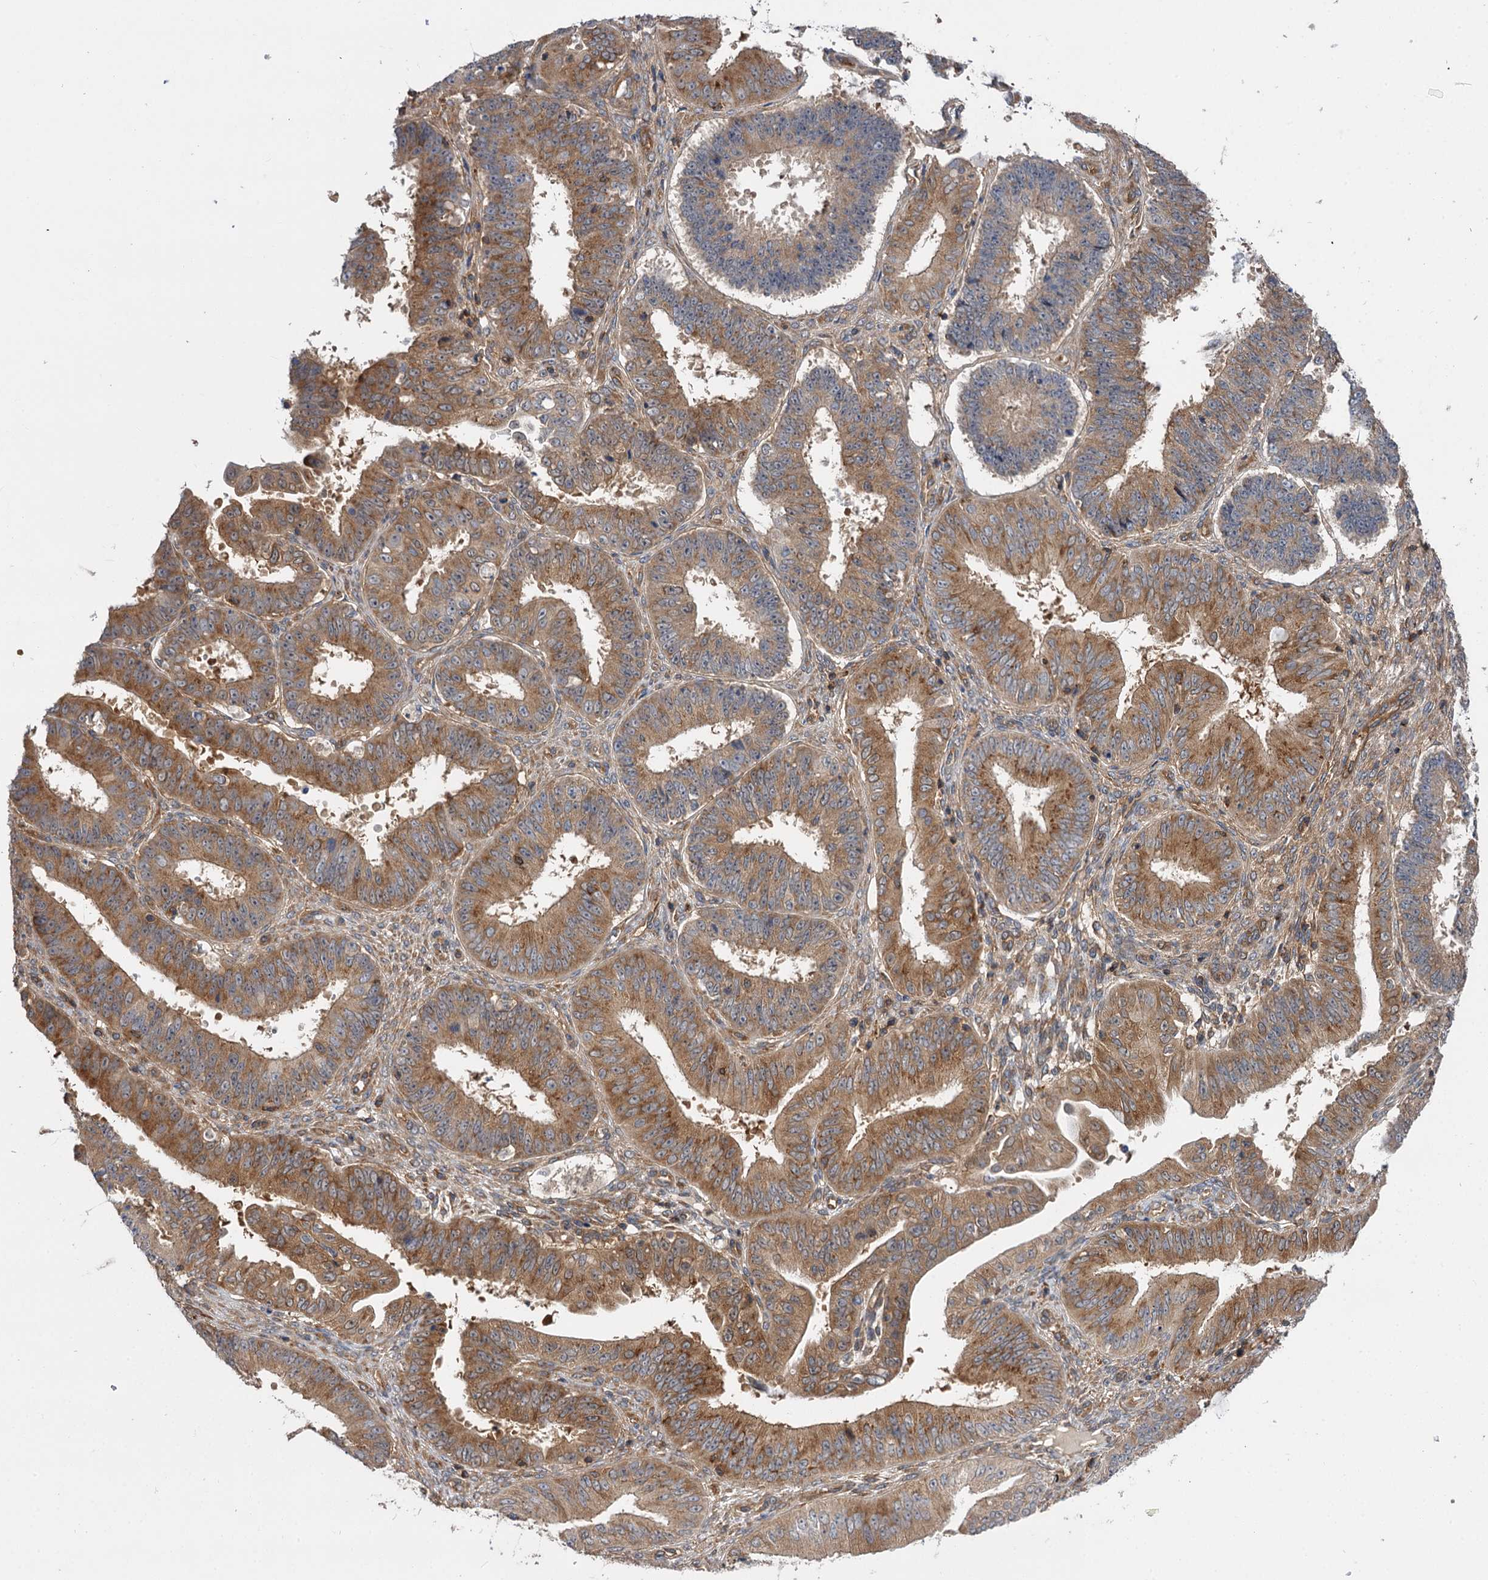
{"staining": {"intensity": "moderate", "quantity": ">75%", "location": "cytoplasmic/membranous"}, "tissue": "ovarian cancer", "cell_type": "Tumor cells", "image_type": "cancer", "snomed": [{"axis": "morphology", "description": "Carcinoma, endometroid"}, {"axis": "topography", "description": "Appendix"}, {"axis": "topography", "description": "Ovary"}], "caption": "Immunohistochemistry (IHC) histopathology image of human endometroid carcinoma (ovarian) stained for a protein (brown), which demonstrates medium levels of moderate cytoplasmic/membranous staining in about >75% of tumor cells.", "gene": "PACS1", "patient": {"sex": "female", "age": 42}}